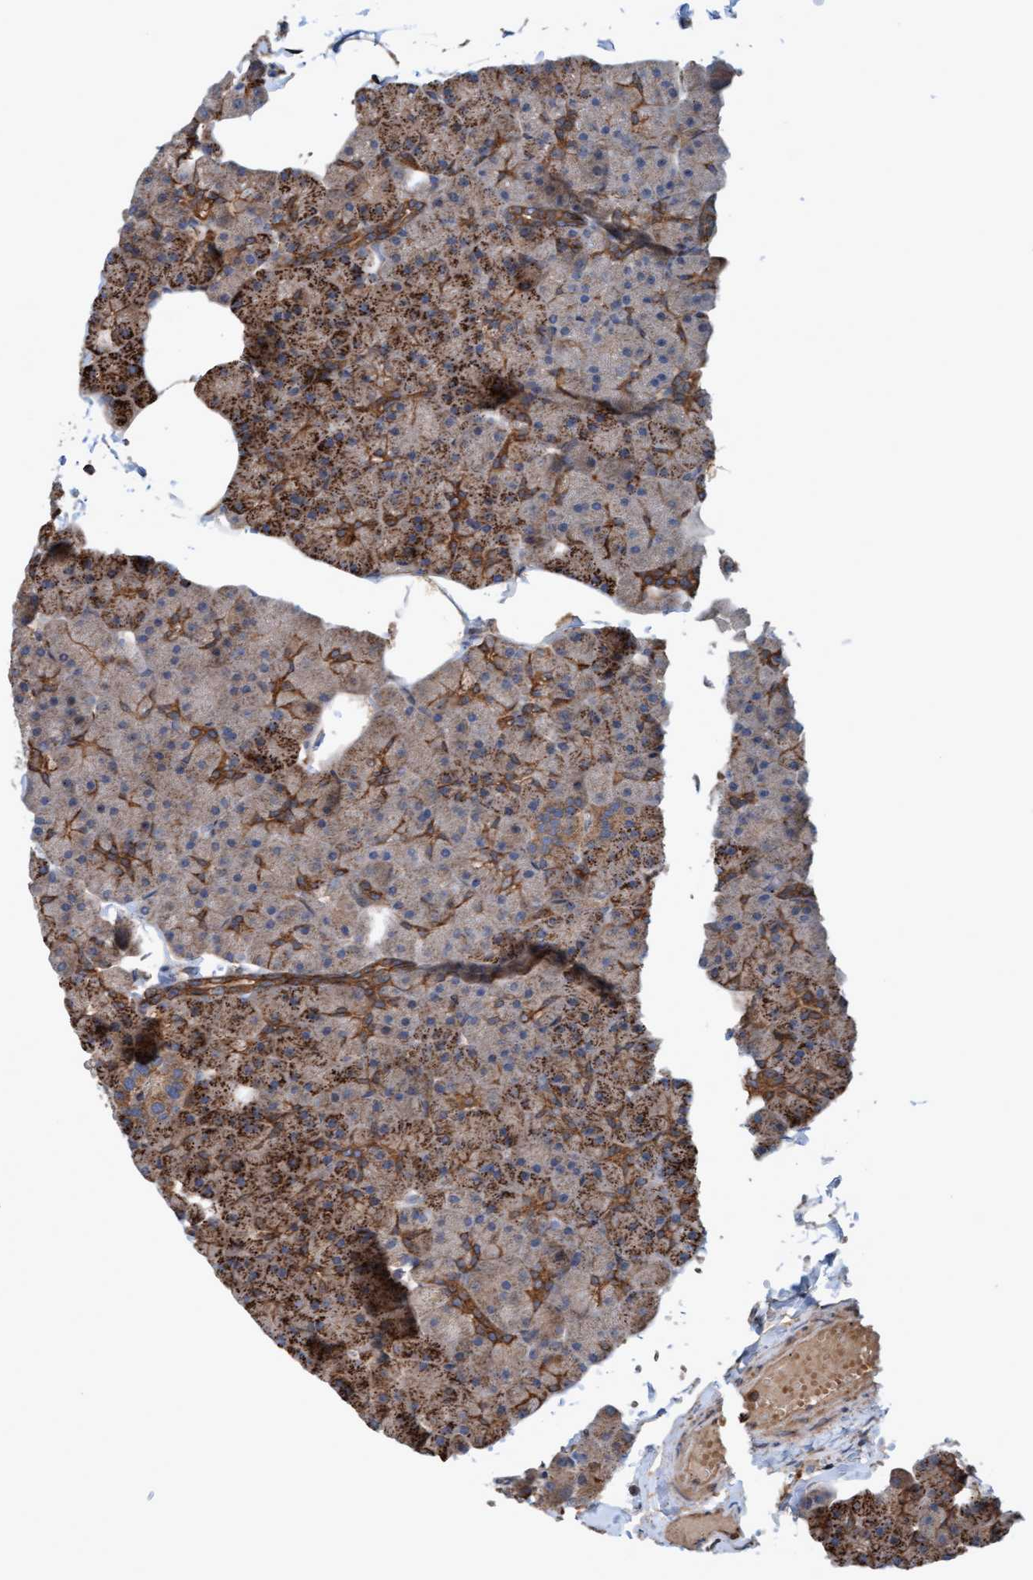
{"staining": {"intensity": "moderate", "quantity": ">75%", "location": "cytoplasmic/membranous"}, "tissue": "pancreas", "cell_type": "Exocrine glandular cells", "image_type": "normal", "snomed": [{"axis": "morphology", "description": "Normal tissue, NOS"}, {"axis": "topography", "description": "Pancreas"}], "caption": "IHC (DAB (3,3'-diaminobenzidine)) staining of benign pancreas displays moderate cytoplasmic/membranous protein staining in about >75% of exocrine glandular cells. Using DAB (brown) and hematoxylin (blue) stains, captured at high magnification using brightfield microscopy.", "gene": "ERAL1", "patient": {"sex": "male", "age": 35}}